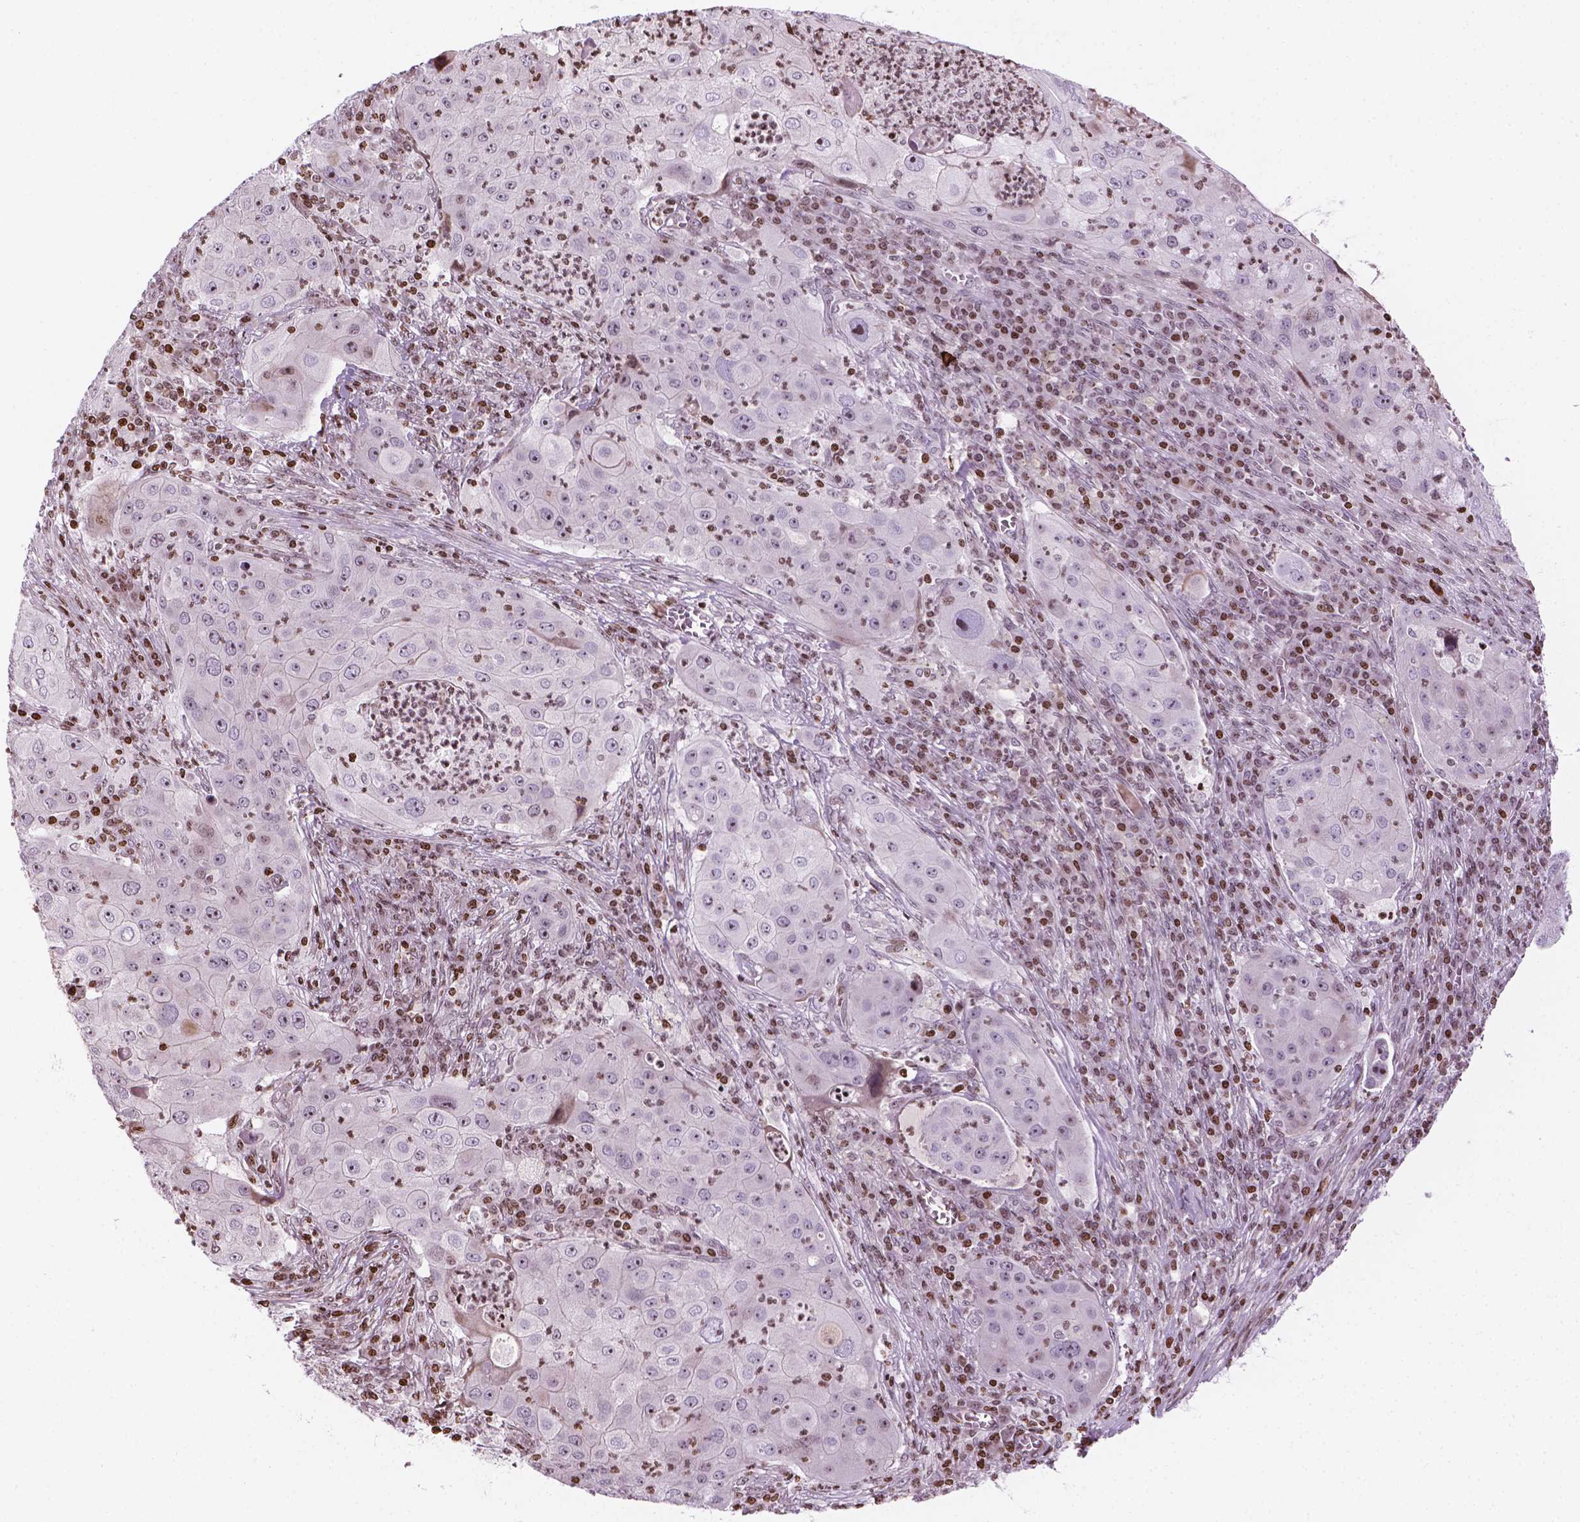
{"staining": {"intensity": "weak", "quantity": "<25%", "location": "nuclear"}, "tissue": "lung cancer", "cell_type": "Tumor cells", "image_type": "cancer", "snomed": [{"axis": "morphology", "description": "Squamous cell carcinoma, NOS"}, {"axis": "topography", "description": "Lung"}], "caption": "Immunohistochemical staining of human lung cancer shows no significant expression in tumor cells.", "gene": "PIP4K2A", "patient": {"sex": "female", "age": 59}}